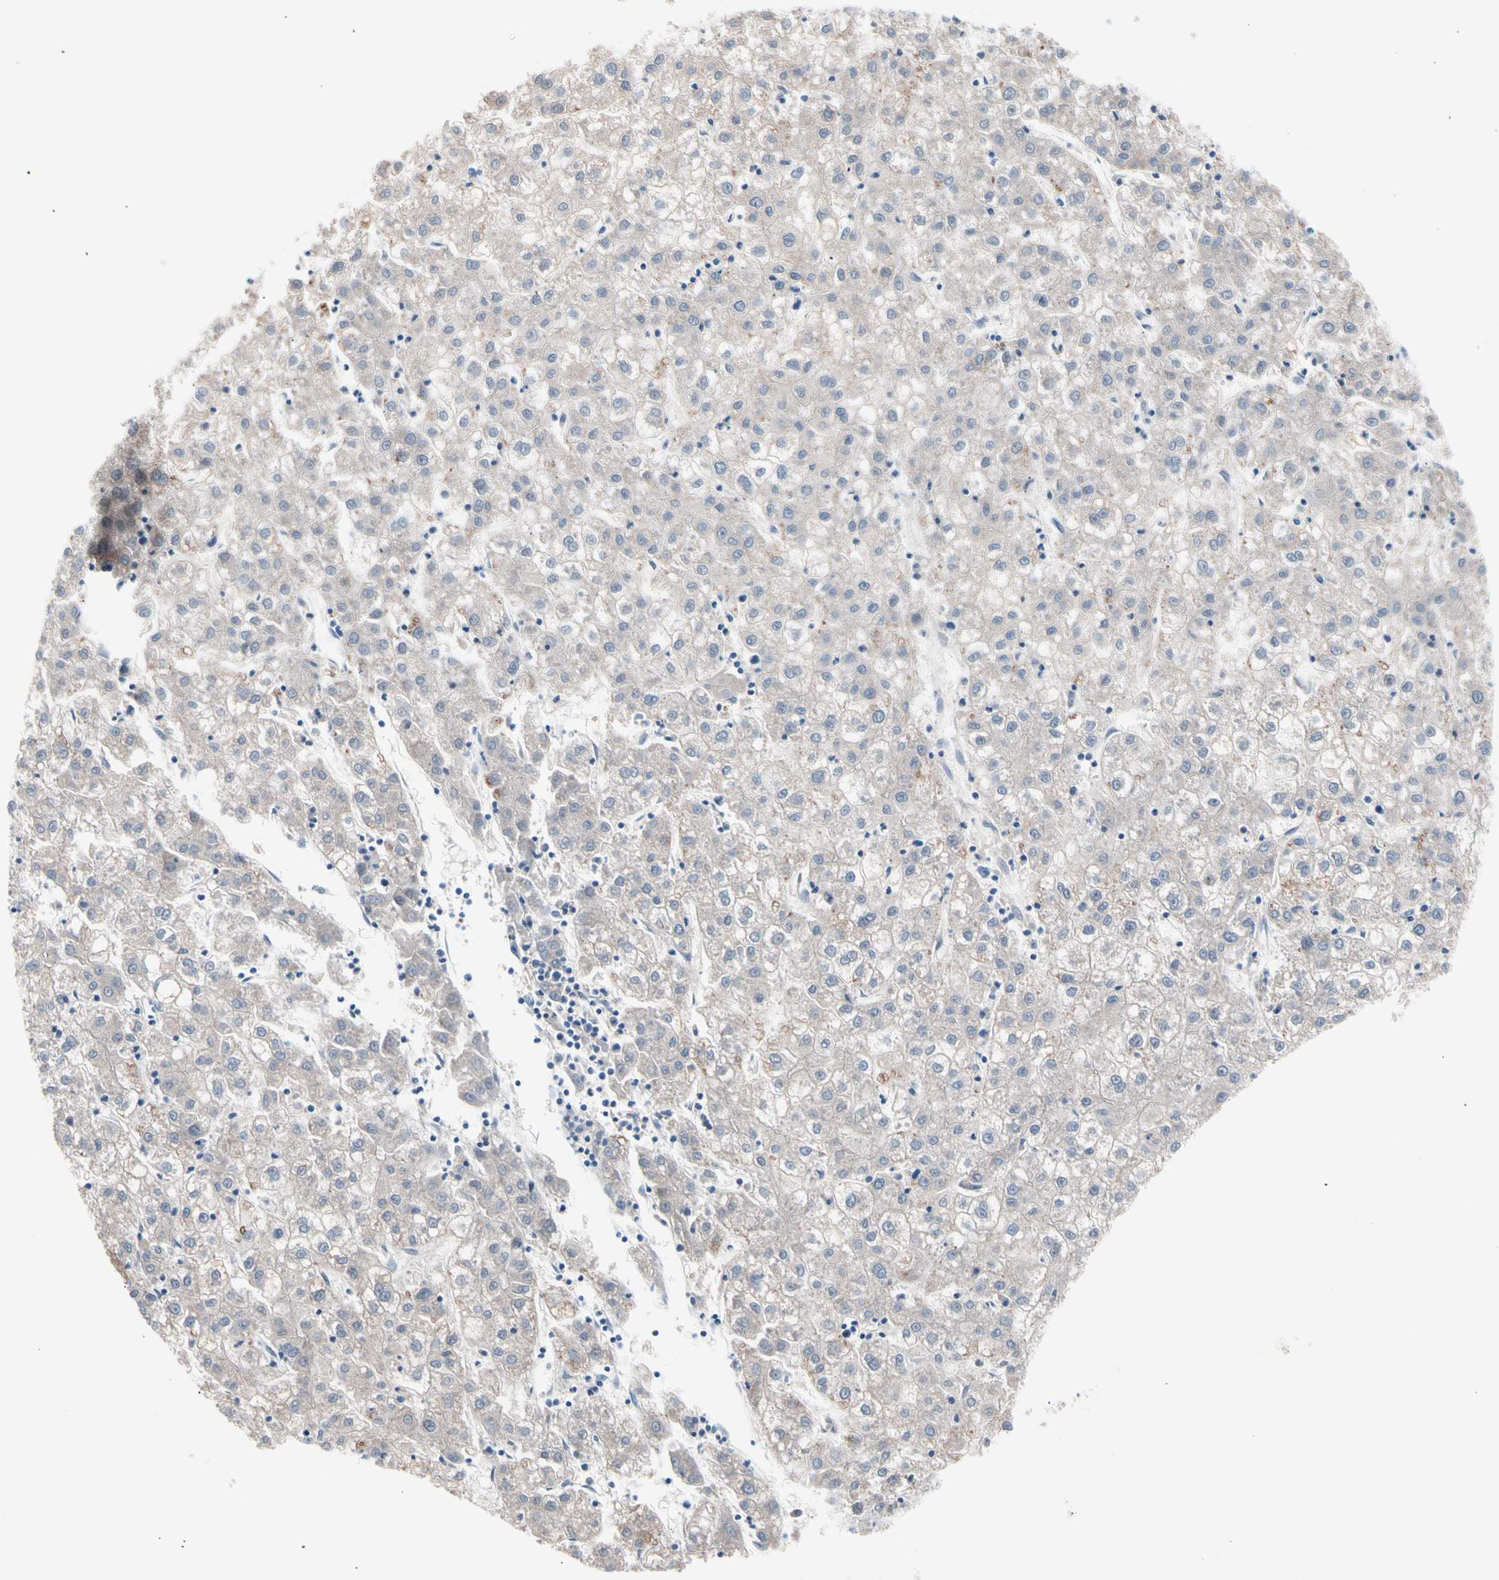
{"staining": {"intensity": "weak", "quantity": "25%-75%", "location": "cytoplasmic/membranous"}, "tissue": "liver cancer", "cell_type": "Tumor cells", "image_type": "cancer", "snomed": [{"axis": "morphology", "description": "Carcinoma, Hepatocellular, NOS"}, {"axis": "topography", "description": "Liver"}], "caption": "Tumor cells reveal low levels of weak cytoplasmic/membranous positivity in about 25%-75% of cells in liver cancer (hepatocellular carcinoma). The protein is stained brown, and the nuclei are stained in blue (DAB IHC with brightfield microscopy, high magnification).", "gene": "CASQ1", "patient": {"sex": "male", "age": 72}}